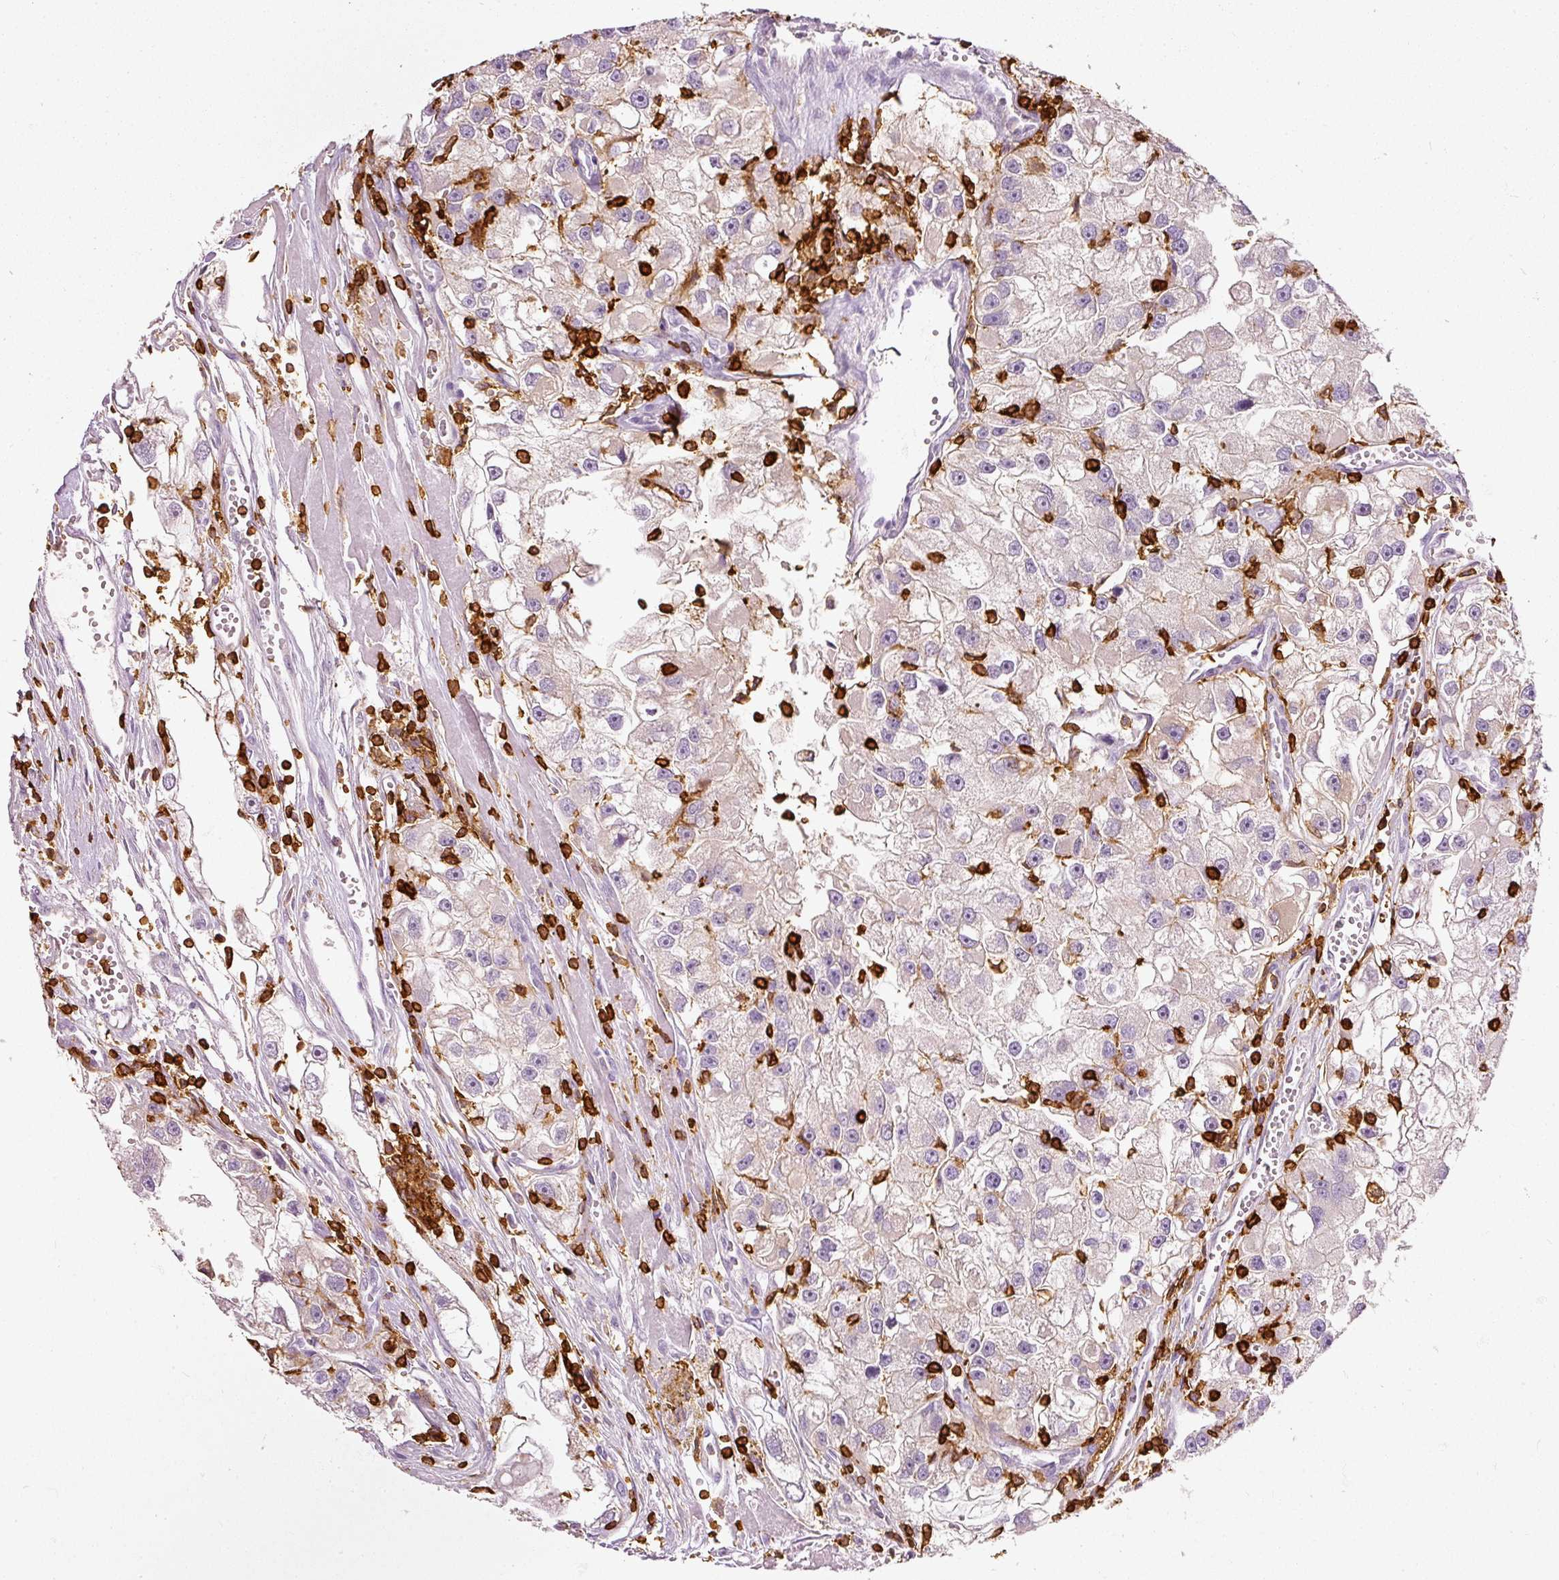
{"staining": {"intensity": "negative", "quantity": "none", "location": "none"}, "tissue": "renal cancer", "cell_type": "Tumor cells", "image_type": "cancer", "snomed": [{"axis": "morphology", "description": "Adenocarcinoma, NOS"}, {"axis": "topography", "description": "Kidney"}], "caption": "Immunohistochemistry (IHC) photomicrograph of adenocarcinoma (renal) stained for a protein (brown), which exhibits no expression in tumor cells. (Immunohistochemistry, brightfield microscopy, high magnification).", "gene": "EVL", "patient": {"sex": "male", "age": 63}}